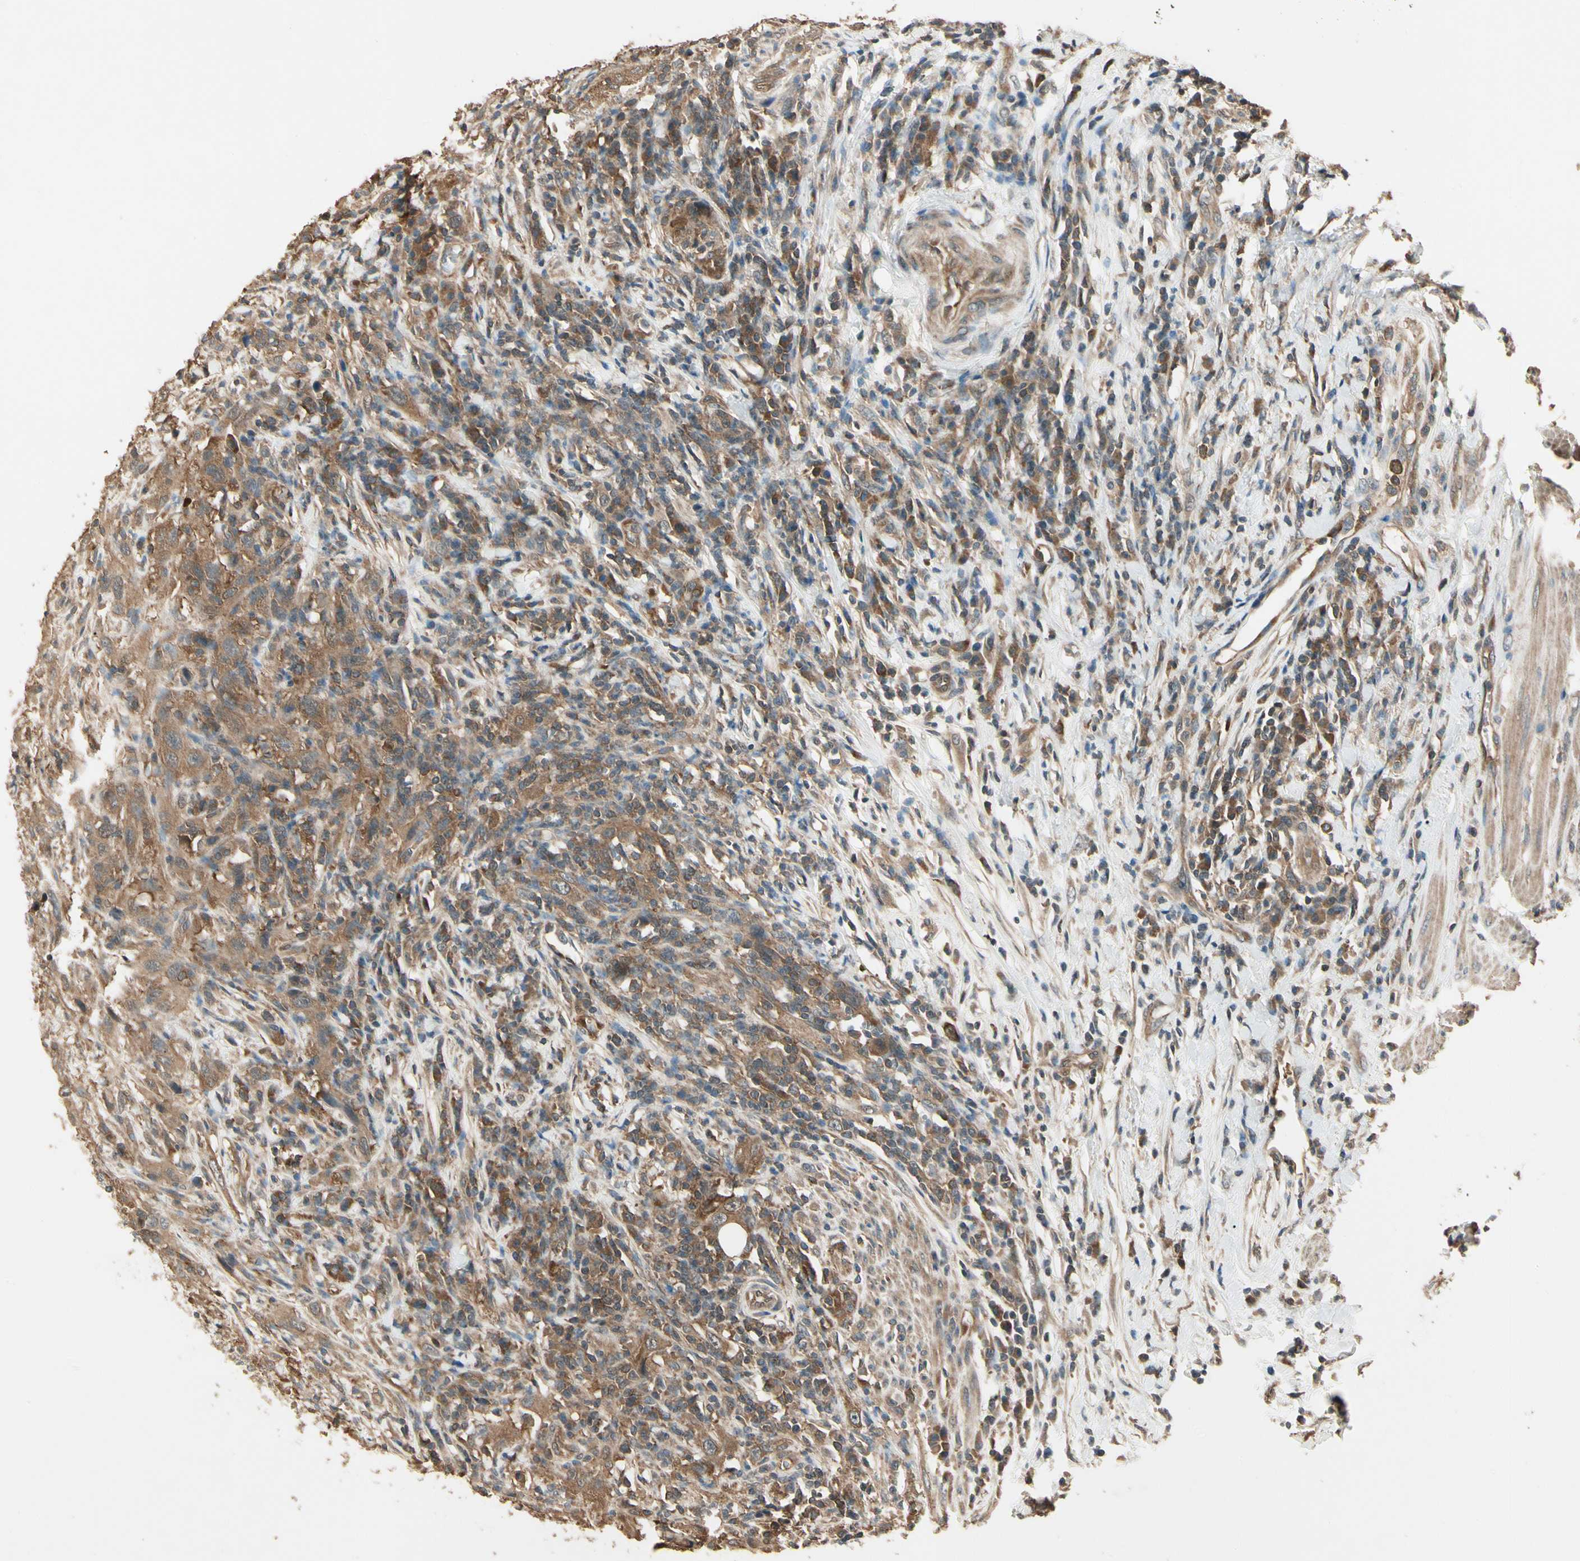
{"staining": {"intensity": "moderate", "quantity": ">75%", "location": "cytoplasmic/membranous"}, "tissue": "urothelial cancer", "cell_type": "Tumor cells", "image_type": "cancer", "snomed": [{"axis": "morphology", "description": "Urothelial carcinoma, High grade"}, {"axis": "topography", "description": "Urinary bladder"}], "caption": "Tumor cells show medium levels of moderate cytoplasmic/membranous expression in approximately >75% of cells in human urothelial cancer.", "gene": "CCT7", "patient": {"sex": "male", "age": 61}}